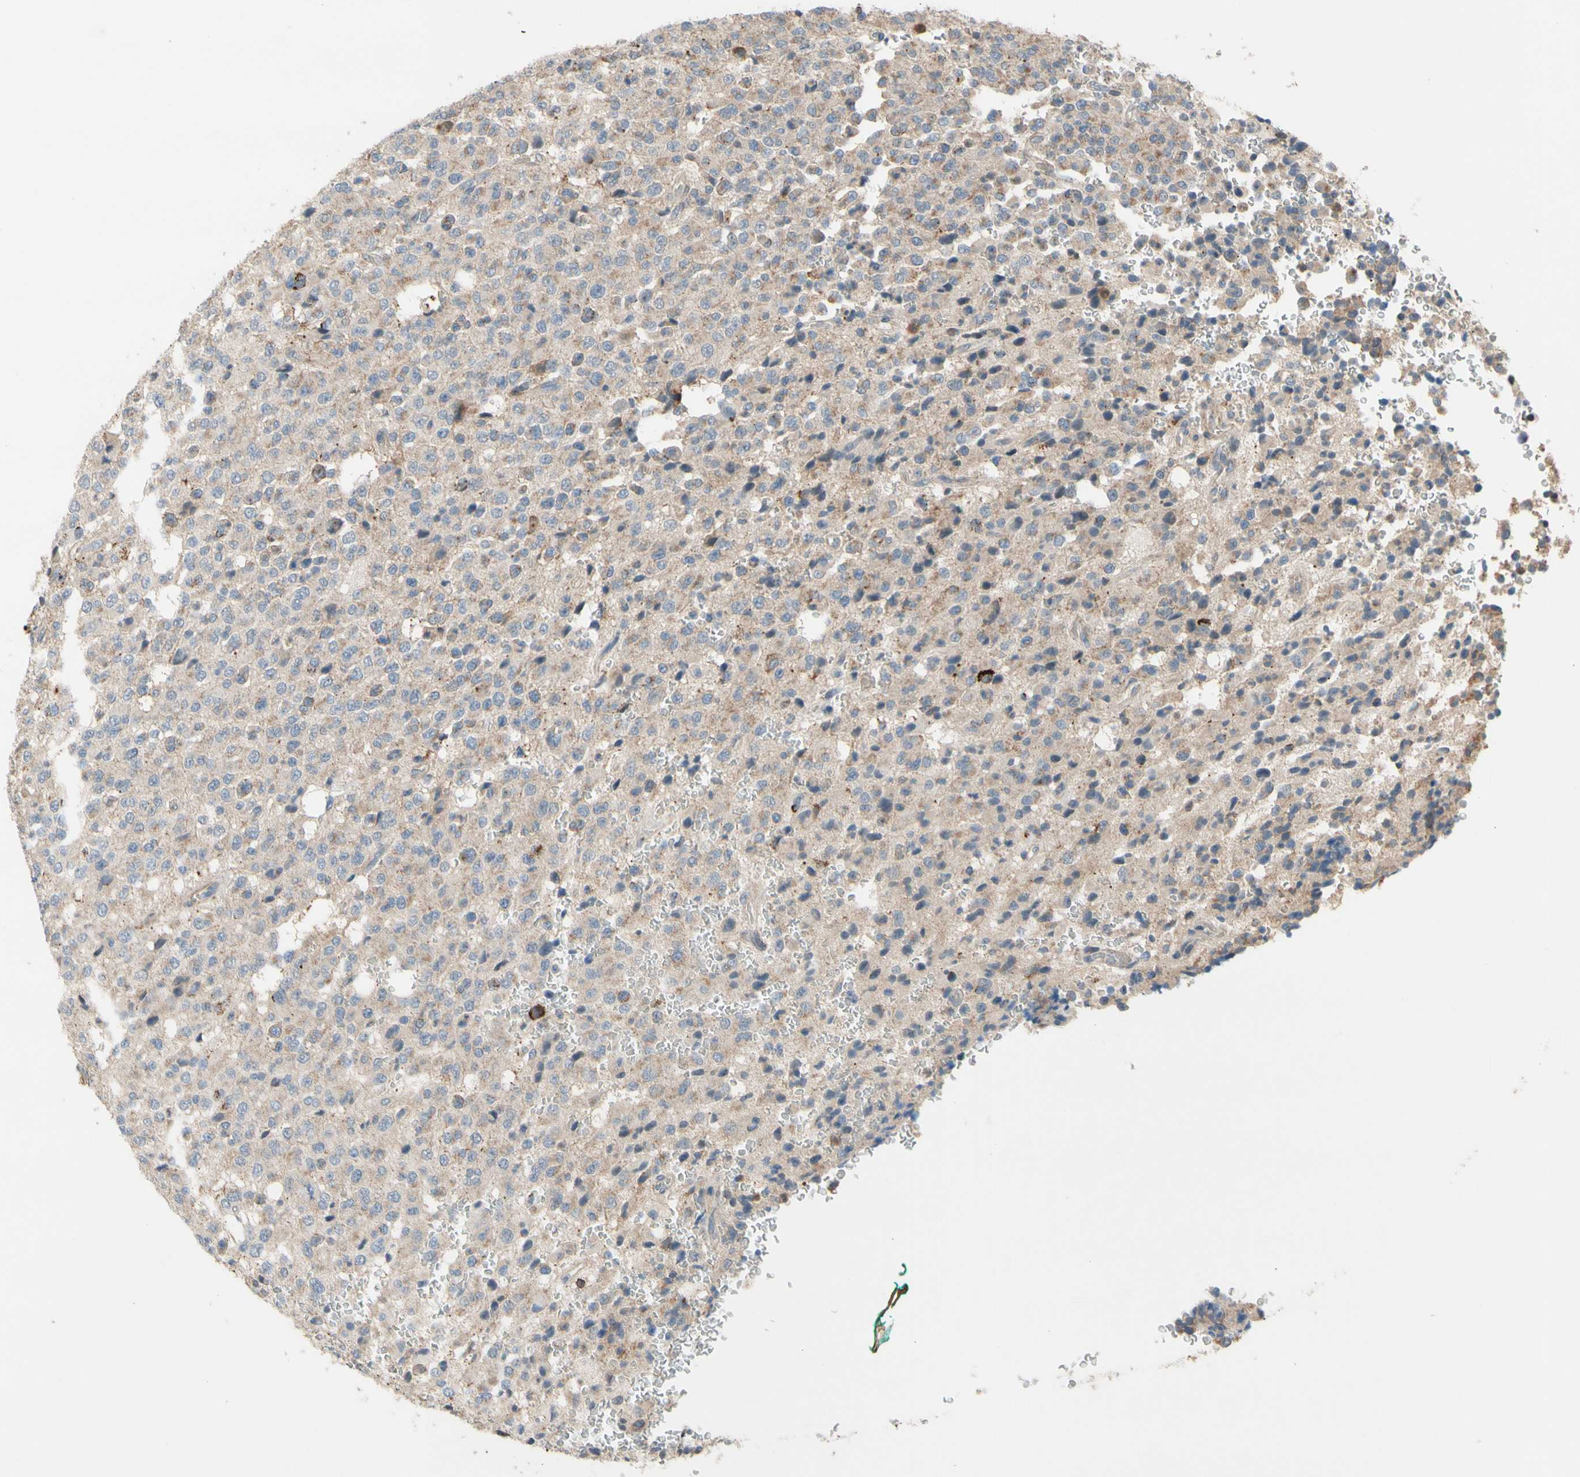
{"staining": {"intensity": "weak", "quantity": "25%-75%", "location": "cytoplasmic/membranous"}, "tissue": "glioma", "cell_type": "Tumor cells", "image_type": "cancer", "snomed": [{"axis": "morphology", "description": "Glioma, malignant, High grade"}, {"axis": "topography", "description": "pancreas cauda"}], "caption": "Glioma stained with a brown dye exhibits weak cytoplasmic/membranous positive staining in about 25%-75% of tumor cells.", "gene": "GALNT5", "patient": {"sex": "male", "age": 60}}